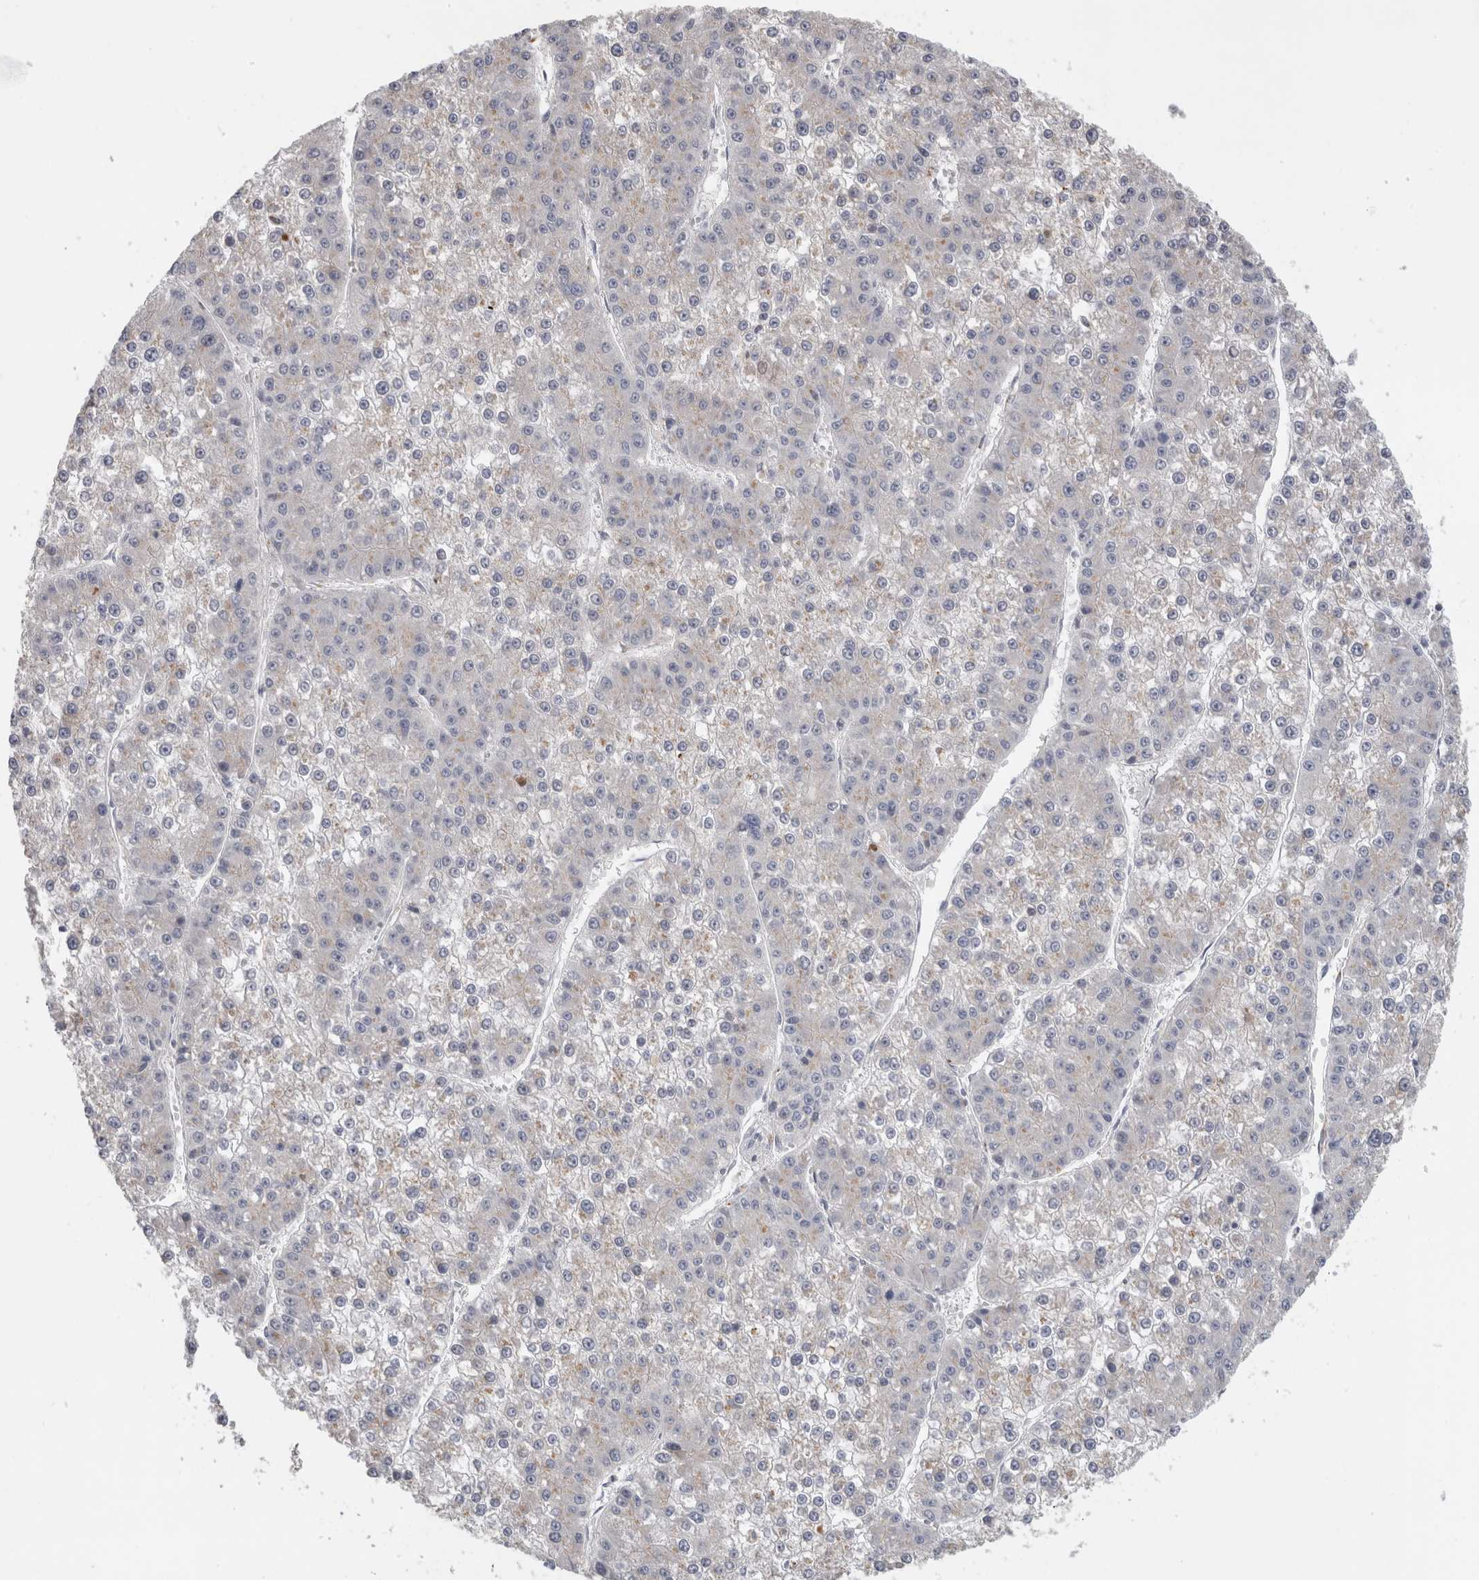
{"staining": {"intensity": "negative", "quantity": "none", "location": "none"}, "tissue": "liver cancer", "cell_type": "Tumor cells", "image_type": "cancer", "snomed": [{"axis": "morphology", "description": "Carcinoma, Hepatocellular, NOS"}, {"axis": "topography", "description": "Liver"}], "caption": "Immunohistochemical staining of liver cancer shows no significant positivity in tumor cells.", "gene": "MGAT1", "patient": {"sex": "female", "age": 73}}